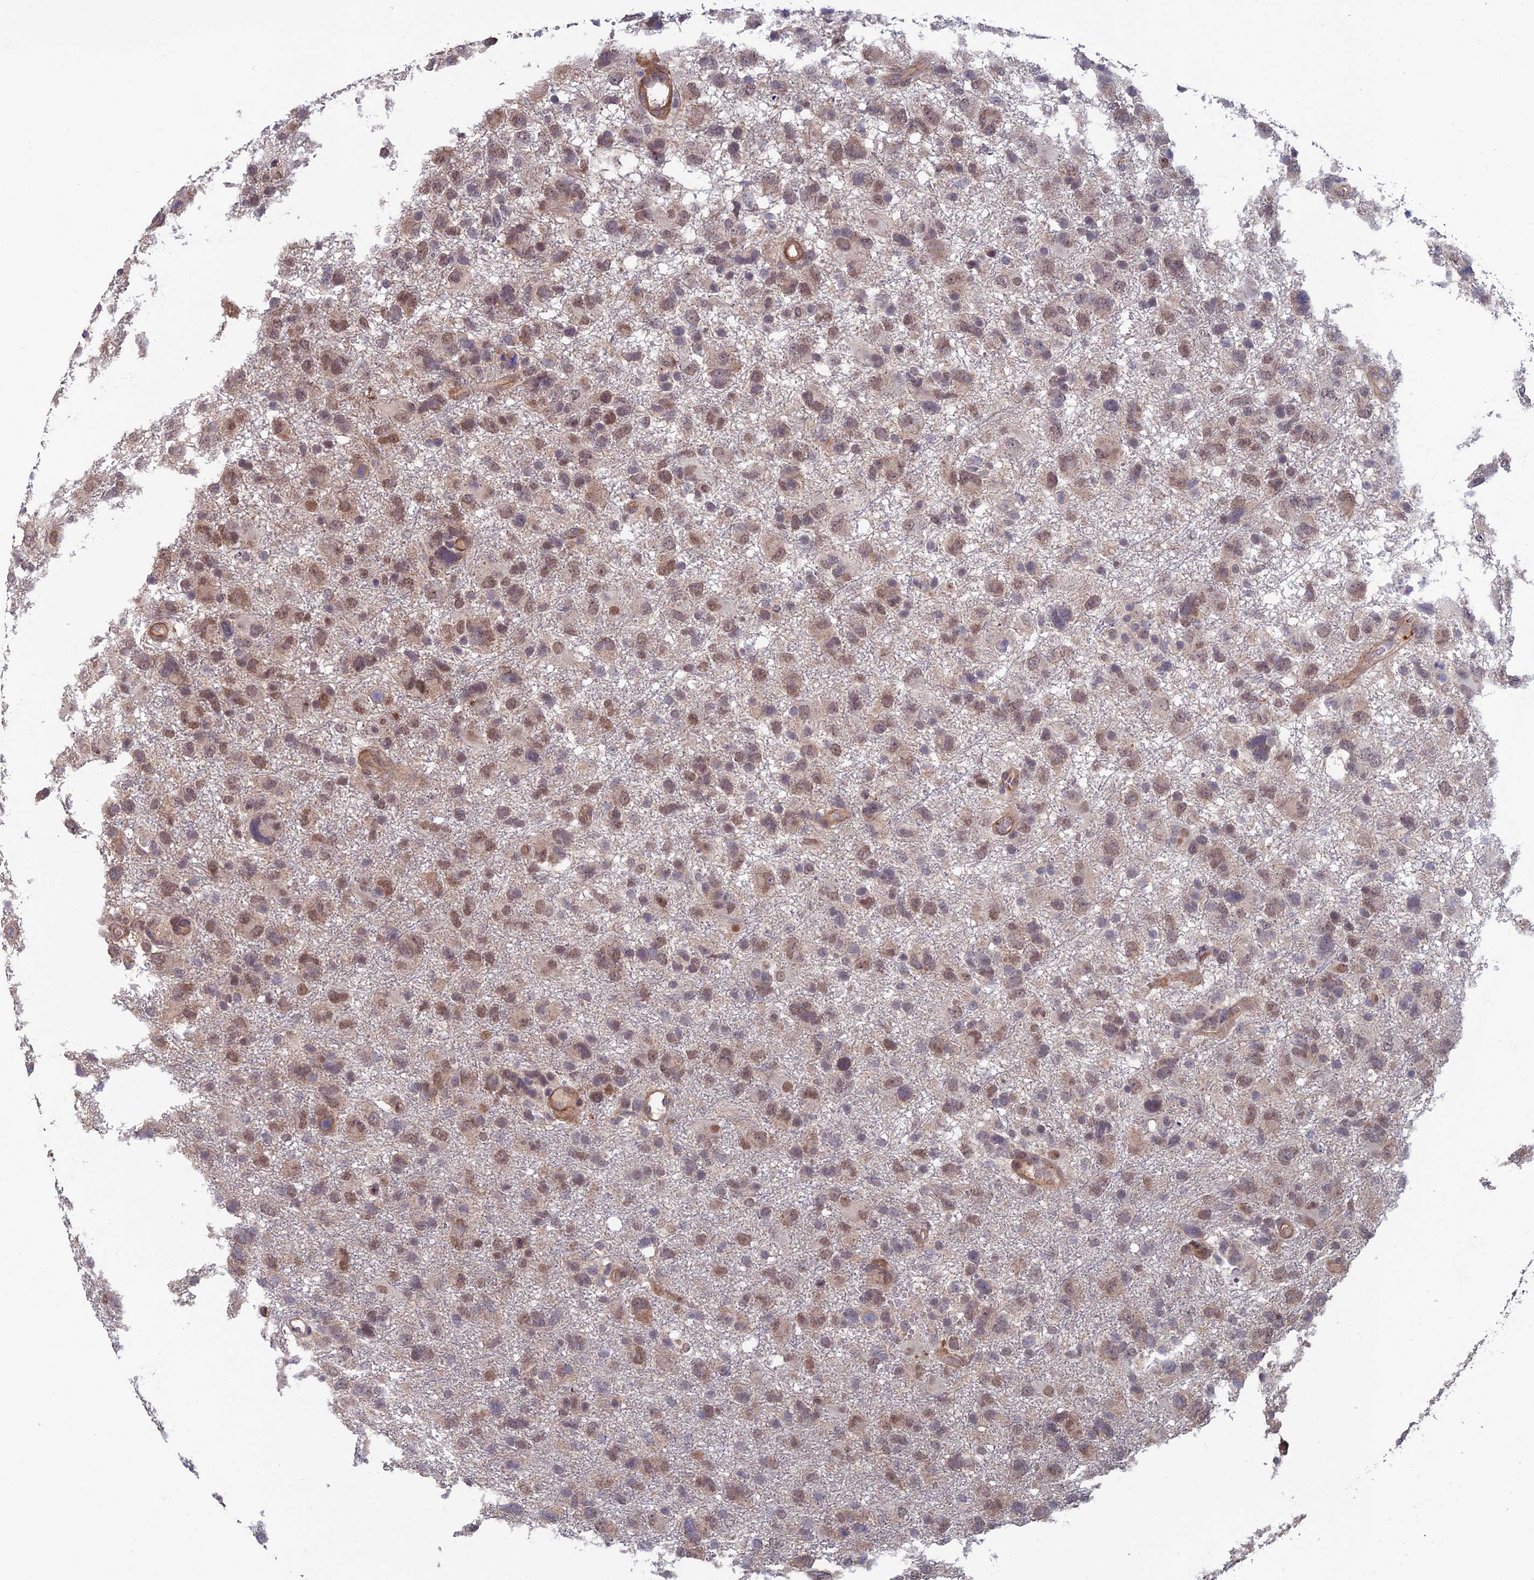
{"staining": {"intensity": "moderate", "quantity": "25%-75%", "location": "cytoplasmic/membranous,nuclear"}, "tissue": "glioma", "cell_type": "Tumor cells", "image_type": "cancer", "snomed": [{"axis": "morphology", "description": "Glioma, malignant, High grade"}, {"axis": "topography", "description": "Brain"}], "caption": "This is a histology image of immunohistochemistry staining of glioma, which shows moderate positivity in the cytoplasmic/membranous and nuclear of tumor cells.", "gene": "CCDC183", "patient": {"sex": "male", "age": 61}}